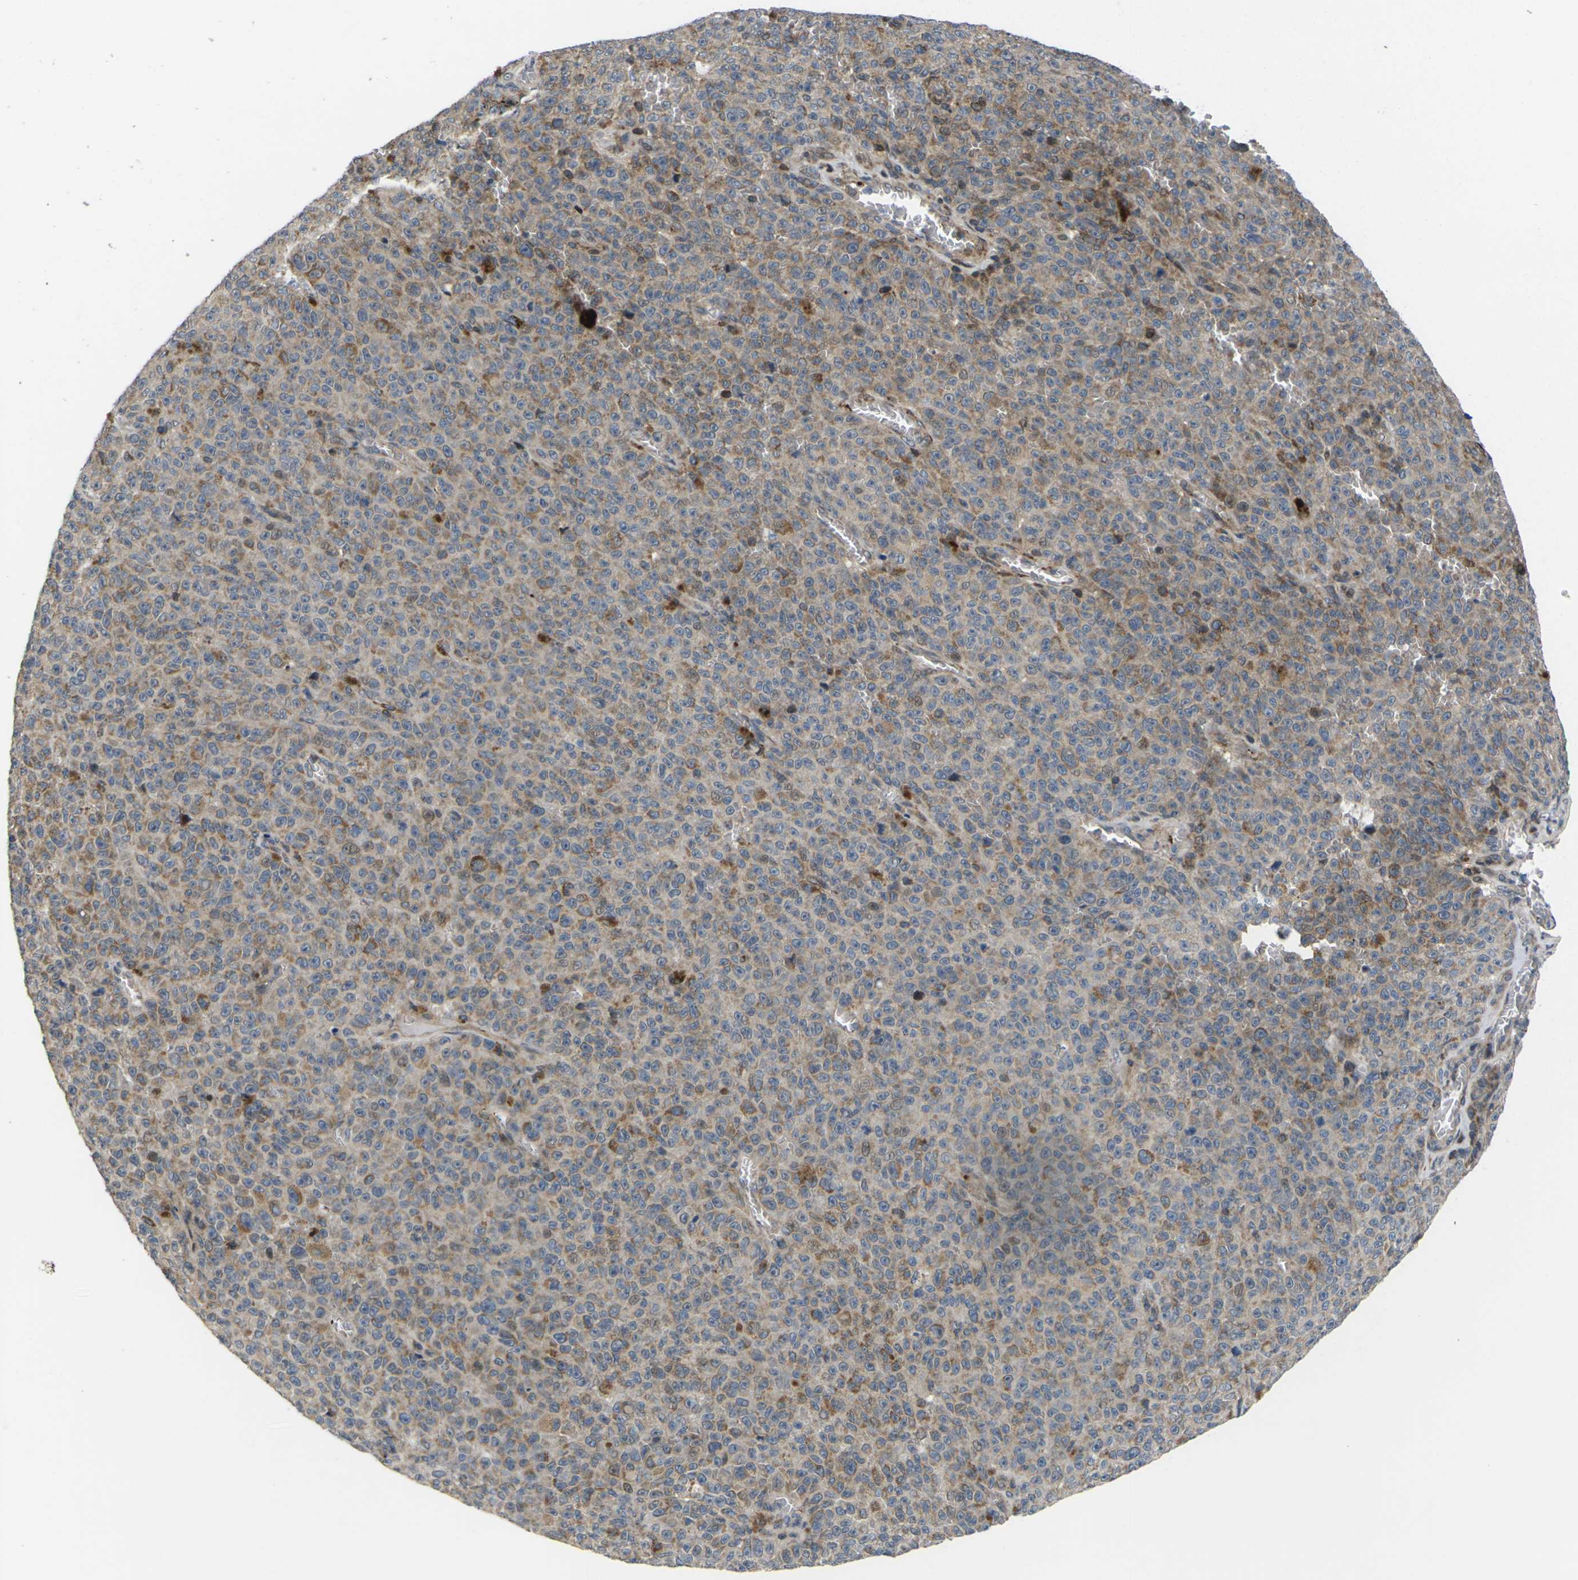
{"staining": {"intensity": "moderate", "quantity": "25%-75%", "location": "cytoplasmic/membranous"}, "tissue": "melanoma", "cell_type": "Tumor cells", "image_type": "cancer", "snomed": [{"axis": "morphology", "description": "Malignant melanoma, NOS"}, {"axis": "topography", "description": "Skin"}], "caption": "Protein expression analysis of melanoma exhibits moderate cytoplasmic/membranous staining in about 25%-75% of tumor cells.", "gene": "RPS6KA3", "patient": {"sex": "female", "age": 82}}